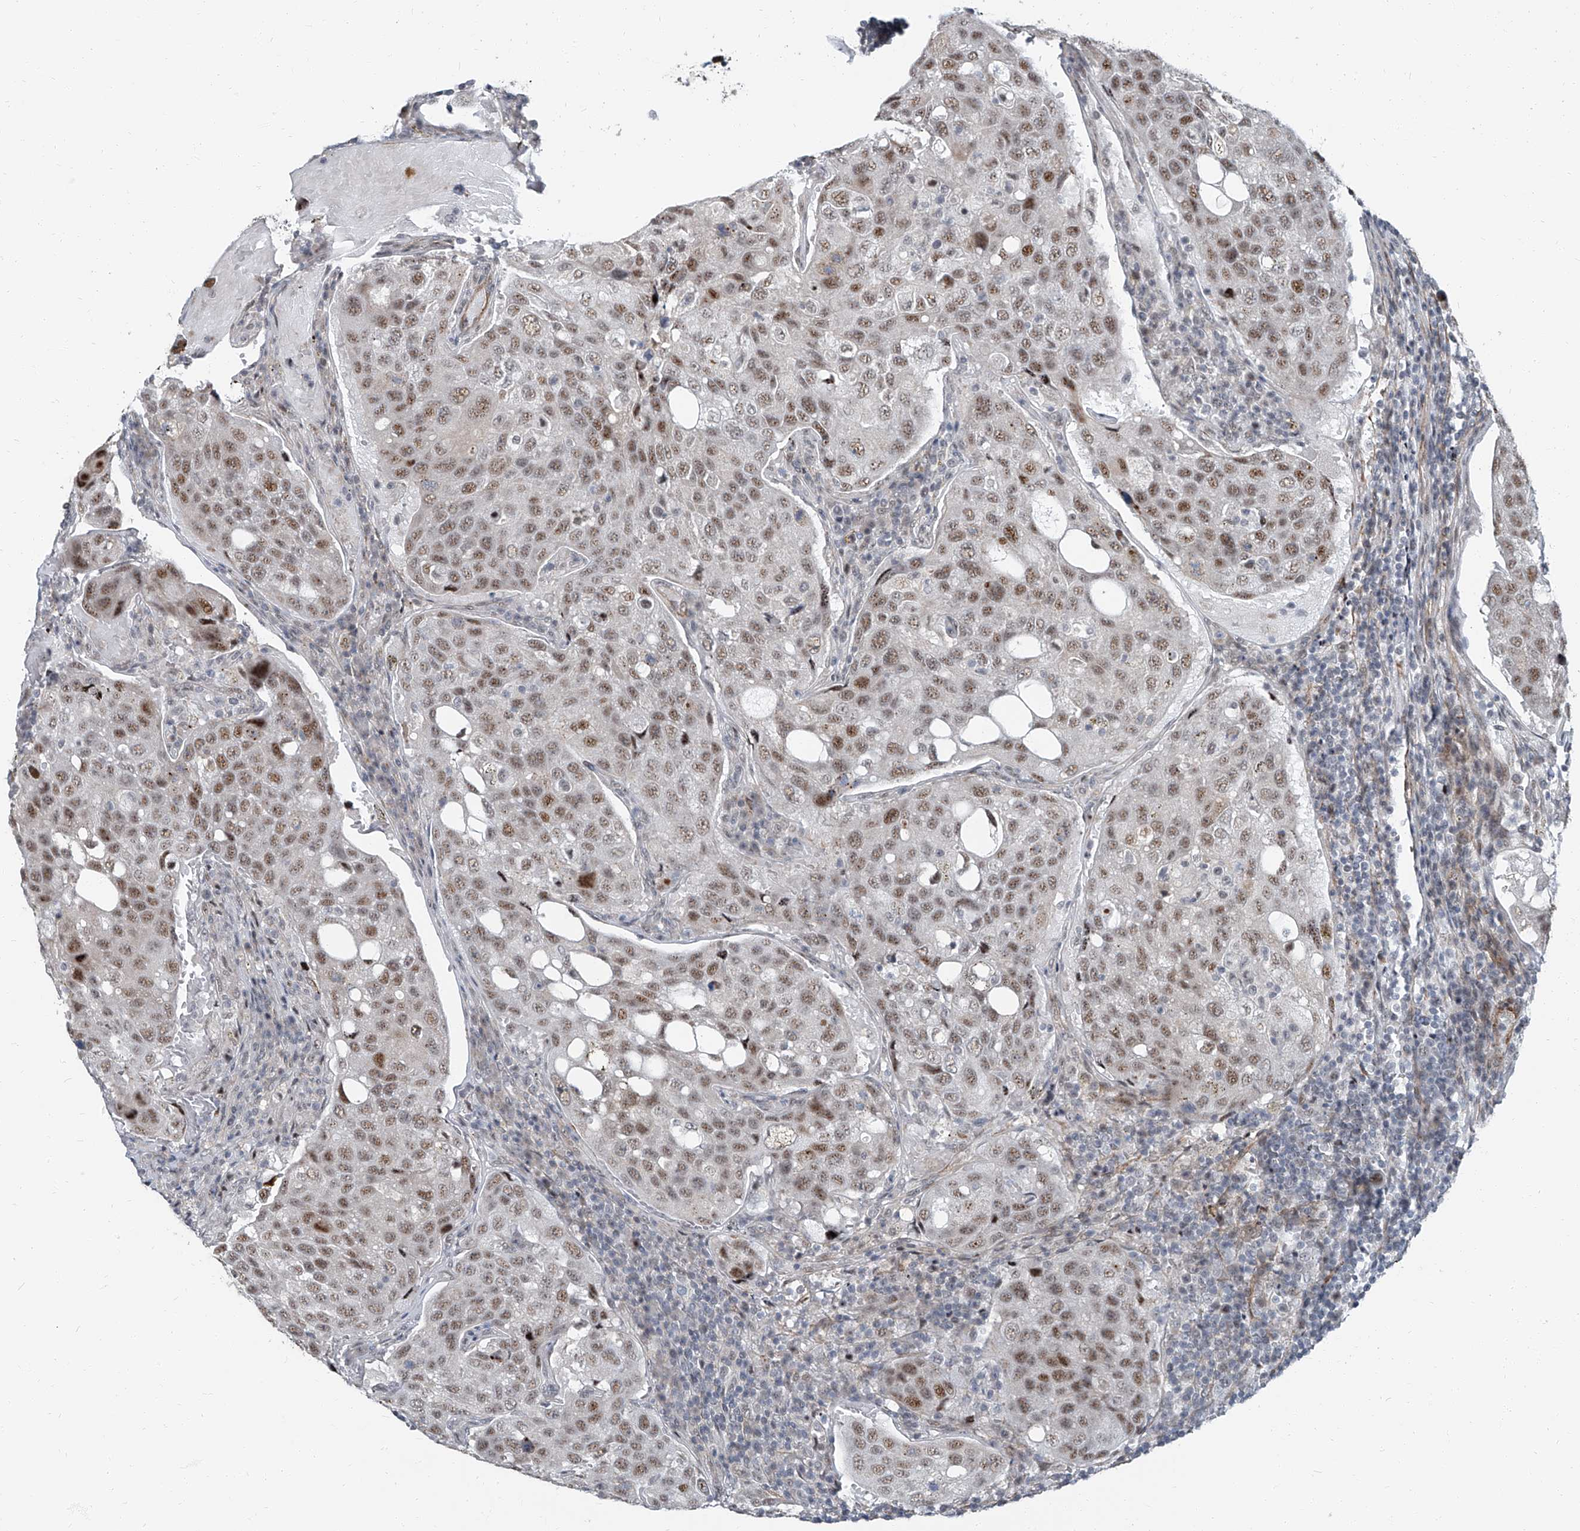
{"staining": {"intensity": "moderate", "quantity": ">75%", "location": "nuclear"}, "tissue": "urothelial cancer", "cell_type": "Tumor cells", "image_type": "cancer", "snomed": [{"axis": "morphology", "description": "Urothelial carcinoma, High grade"}, {"axis": "topography", "description": "Lymph node"}, {"axis": "topography", "description": "Urinary bladder"}], "caption": "Brown immunohistochemical staining in urothelial cancer displays moderate nuclear expression in about >75% of tumor cells. (DAB (3,3'-diaminobenzidine) IHC, brown staining for protein, blue staining for nuclei).", "gene": "TXLNB", "patient": {"sex": "male", "age": 51}}